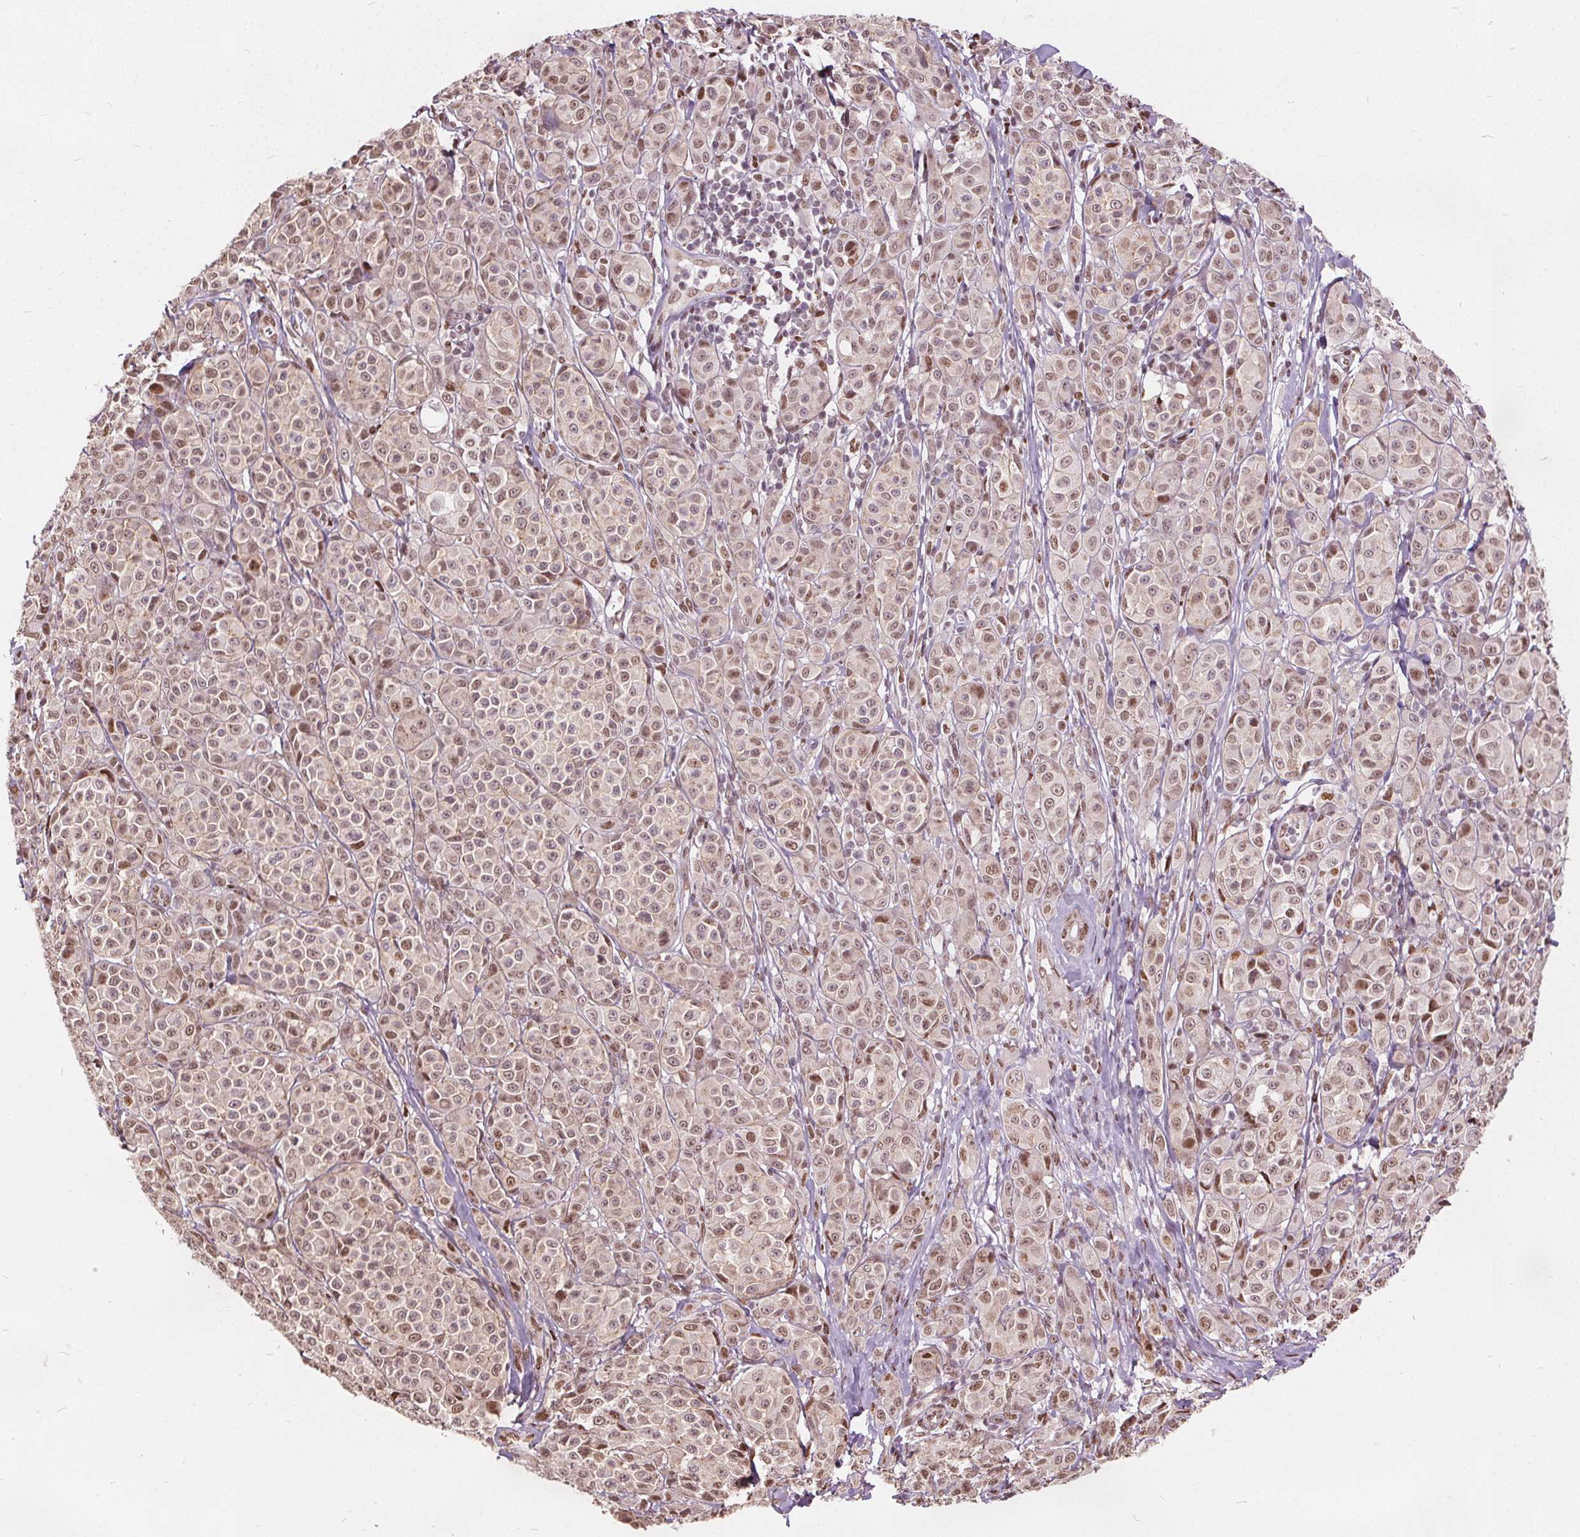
{"staining": {"intensity": "moderate", "quantity": ">75%", "location": "nuclear"}, "tissue": "melanoma", "cell_type": "Tumor cells", "image_type": "cancer", "snomed": [{"axis": "morphology", "description": "Malignant melanoma, NOS"}, {"axis": "topography", "description": "Skin"}], "caption": "Tumor cells exhibit medium levels of moderate nuclear positivity in about >75% of cells in human melanoma.", "gene": "ISLR2", "patient": {"sex": "male", "age": 89}}